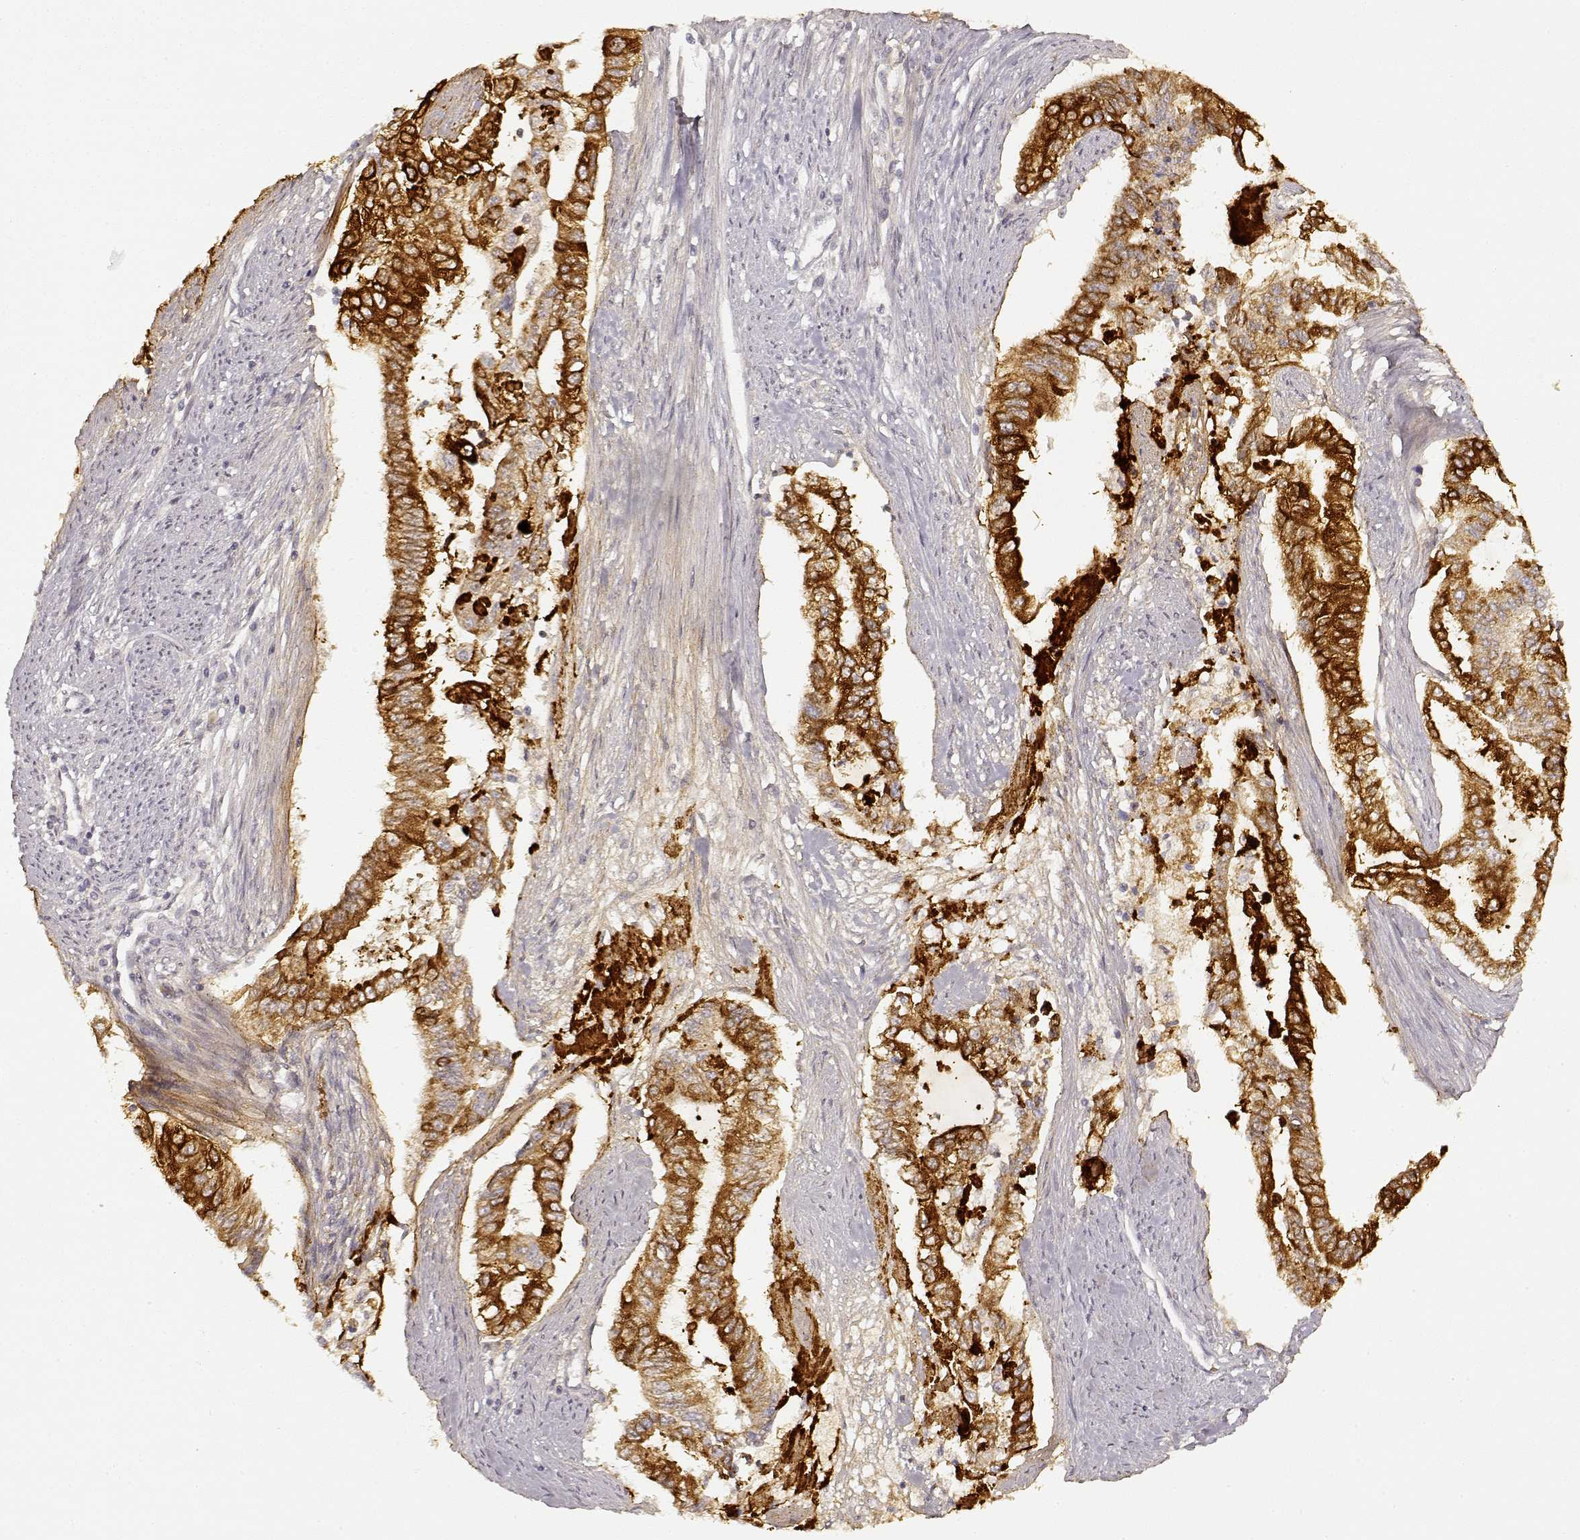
{"staining": {"intensity": "strong", "quantity": ">75%", "location": "cytoplasmic/membranous"}, "tissue": "endometrial cancer", "cell_type": "Tumor cells", "image_type": "cancer", "snomed": [{"axis": "morphology", "description": "Adenocarcinoma, NOS"}, {"axis": "topography", "description": "Uterus"}], "caption": "Protein staining exhibits strong cytoplasmic/membranous positivity in approximately >75% of tumor cells in endometrial cancer (adenocarcinoma).", "gene": "LAMC2", "patient": {"sex": "female", "age": 59}}